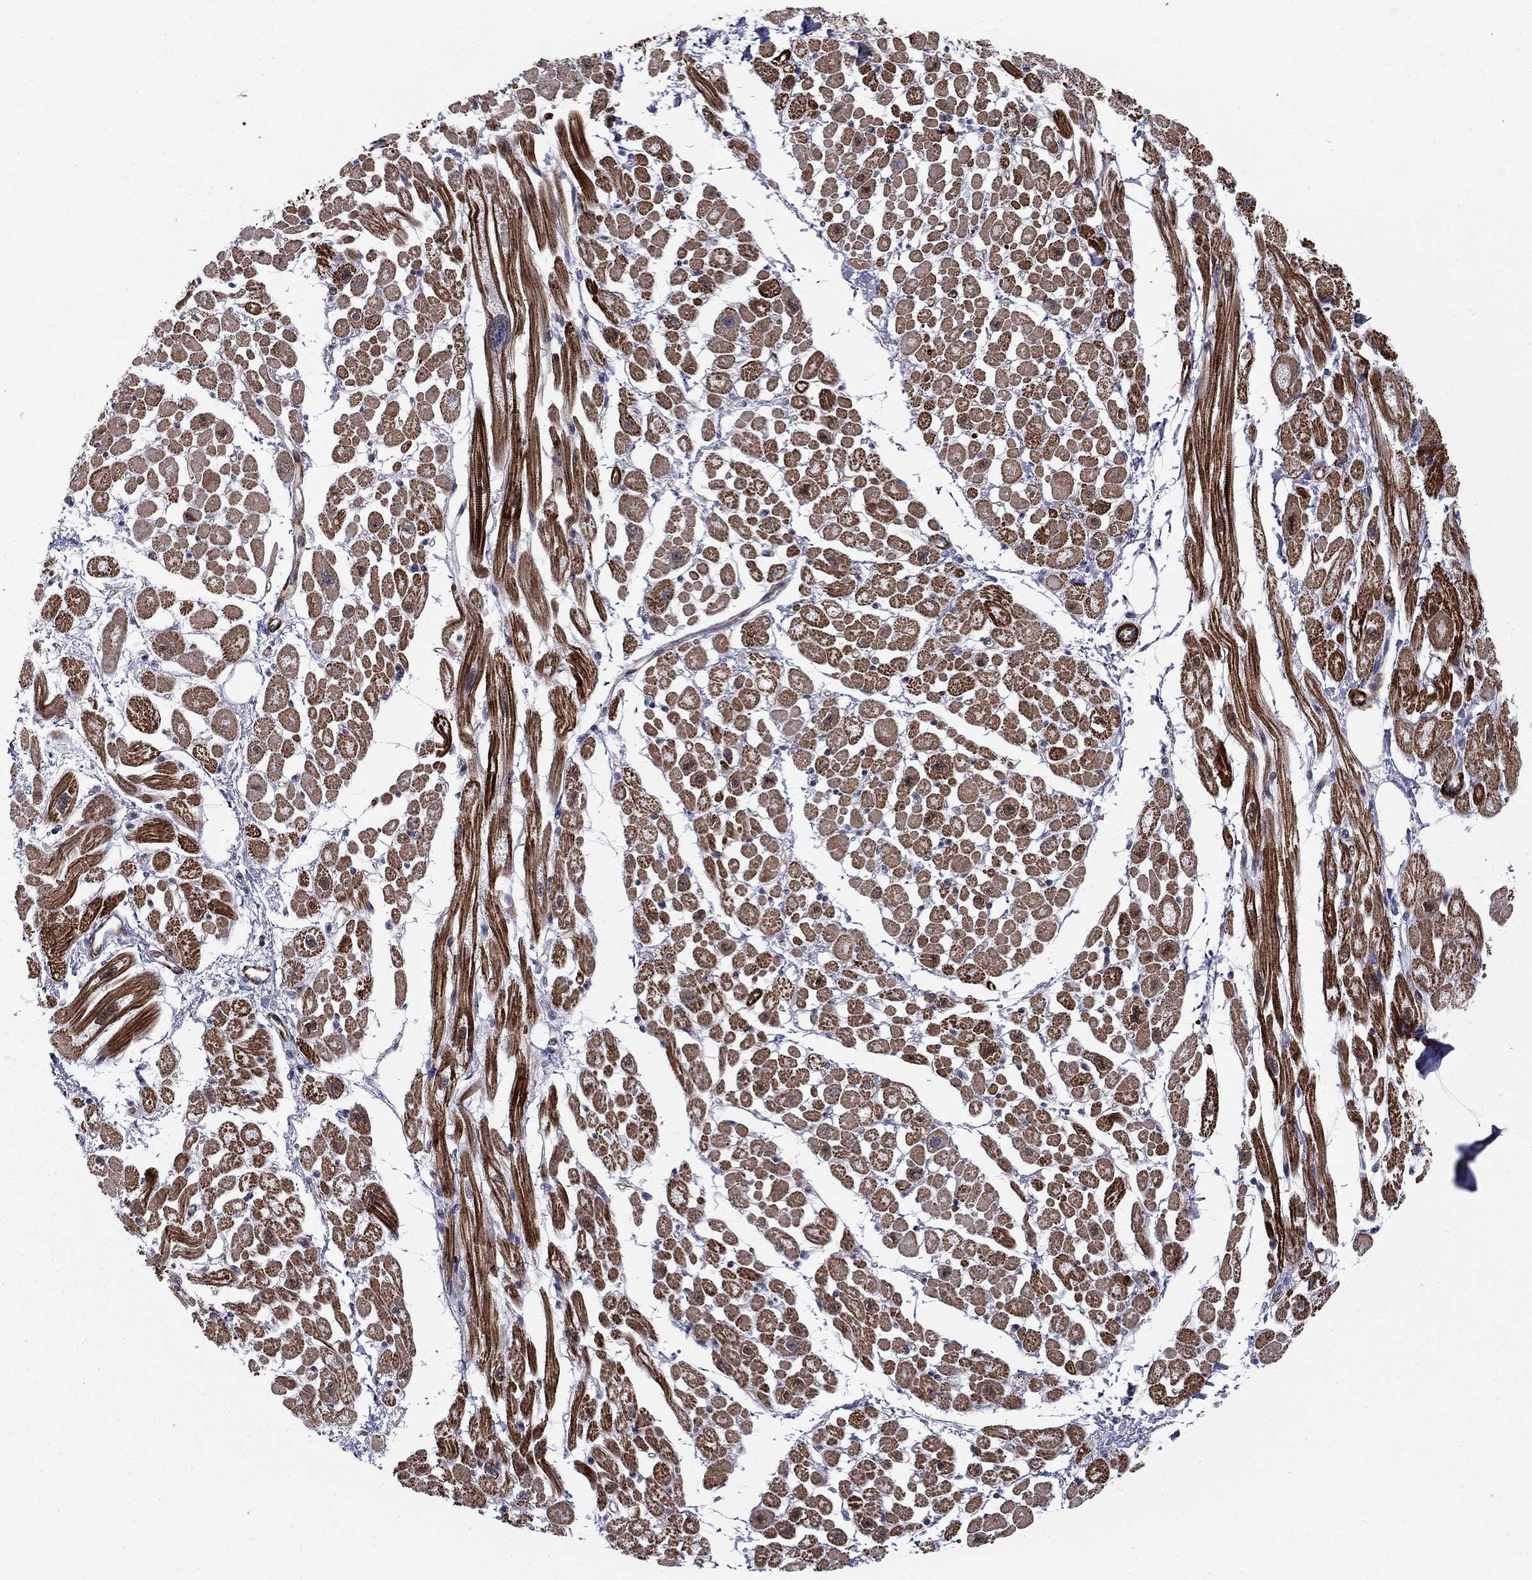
{"staining": {"intensity": "strong", "quantity": ">75%", "location": "cytoplasmic/membranous"}, "tissue": "heart muscle", "cell_type": "Cardiomyocytes", "image_type": "normal", "snomed": [{"axis": "morphology", "description": "Normal tissue, NOS"}, {"axis": "topography", "description": "Heart"}], "caption": "Immunohistochemical staining of unremarkable human heart muscle displays >75% levels of strong cytoplasmic/membranous protein expression in approximately >75% of cardiomyocytes. Using DAB (3,3'-diaminobenzidine) (brown) and hematoxylin (blue) stains, captured at high magnification using brightfield microscopy.", "gene": "KRBA1", "patient": {"sex": "male", "age": 66}}